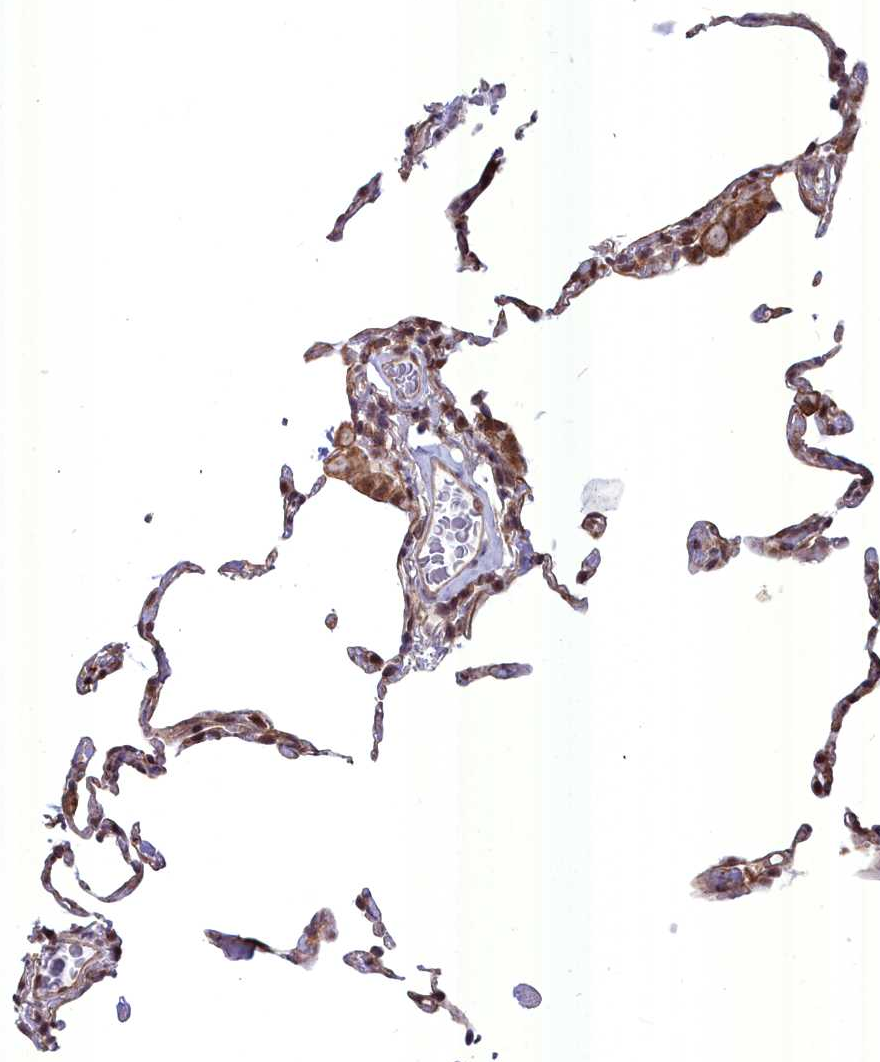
{"staining": {"intensity": "moderate", "quantity": "<25%", "location": "nuclear"}, "tissue": "lung", "cell_type": "Alveolar cells", "image_type": "normal", "snomed": [{"axis": "morphology", "description": "Normal tissue, NOS"}, {"axis": "topography", "description": "Lung"}], "caption": "Protein expression analysis of benign lung shows moderate nuclear staining in approximately <25% of alveolar cells.", "gene": "YJU2", "patient": {"sex": "female", "age": 57}}